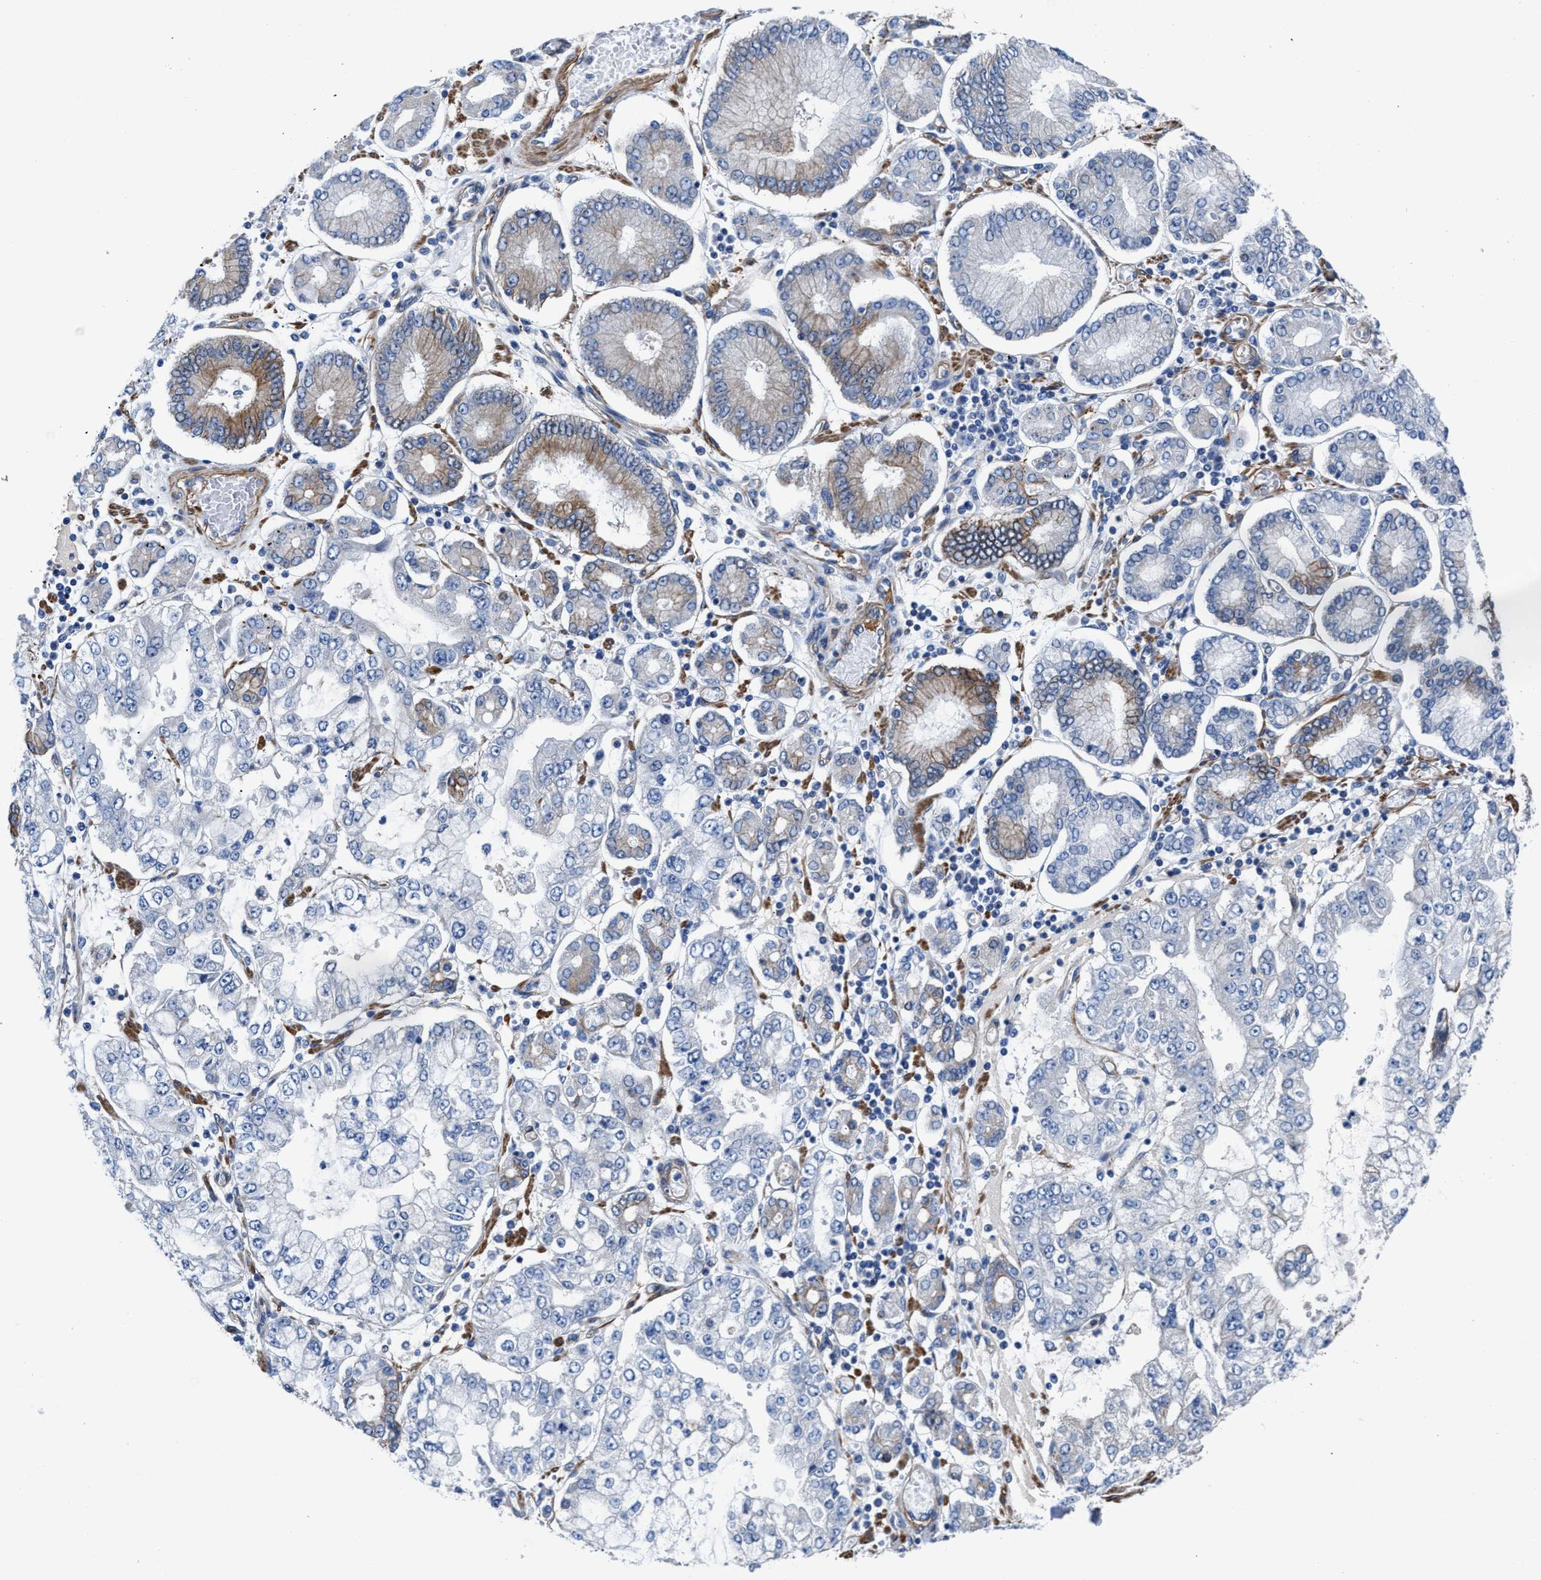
{"staining": {"intensity": "negative", "quantity": "none", "location": "none"}, "tissue": "stomach cancer", "cell_type": "Tumor cells", "image_type": "cancer", "snomed": [{"axis": "morphology", "description": "Adenocarcinoma, NOS"}, {"axis": "topography", "description": "Stomach"}], "caption": "An immunohistochemistry histopathology image of stomach cancer is shown. There is no staining in tumor cells of stomach cancer.", "gene": "PARG", "patient": {"sex": "male", "age": 76}}